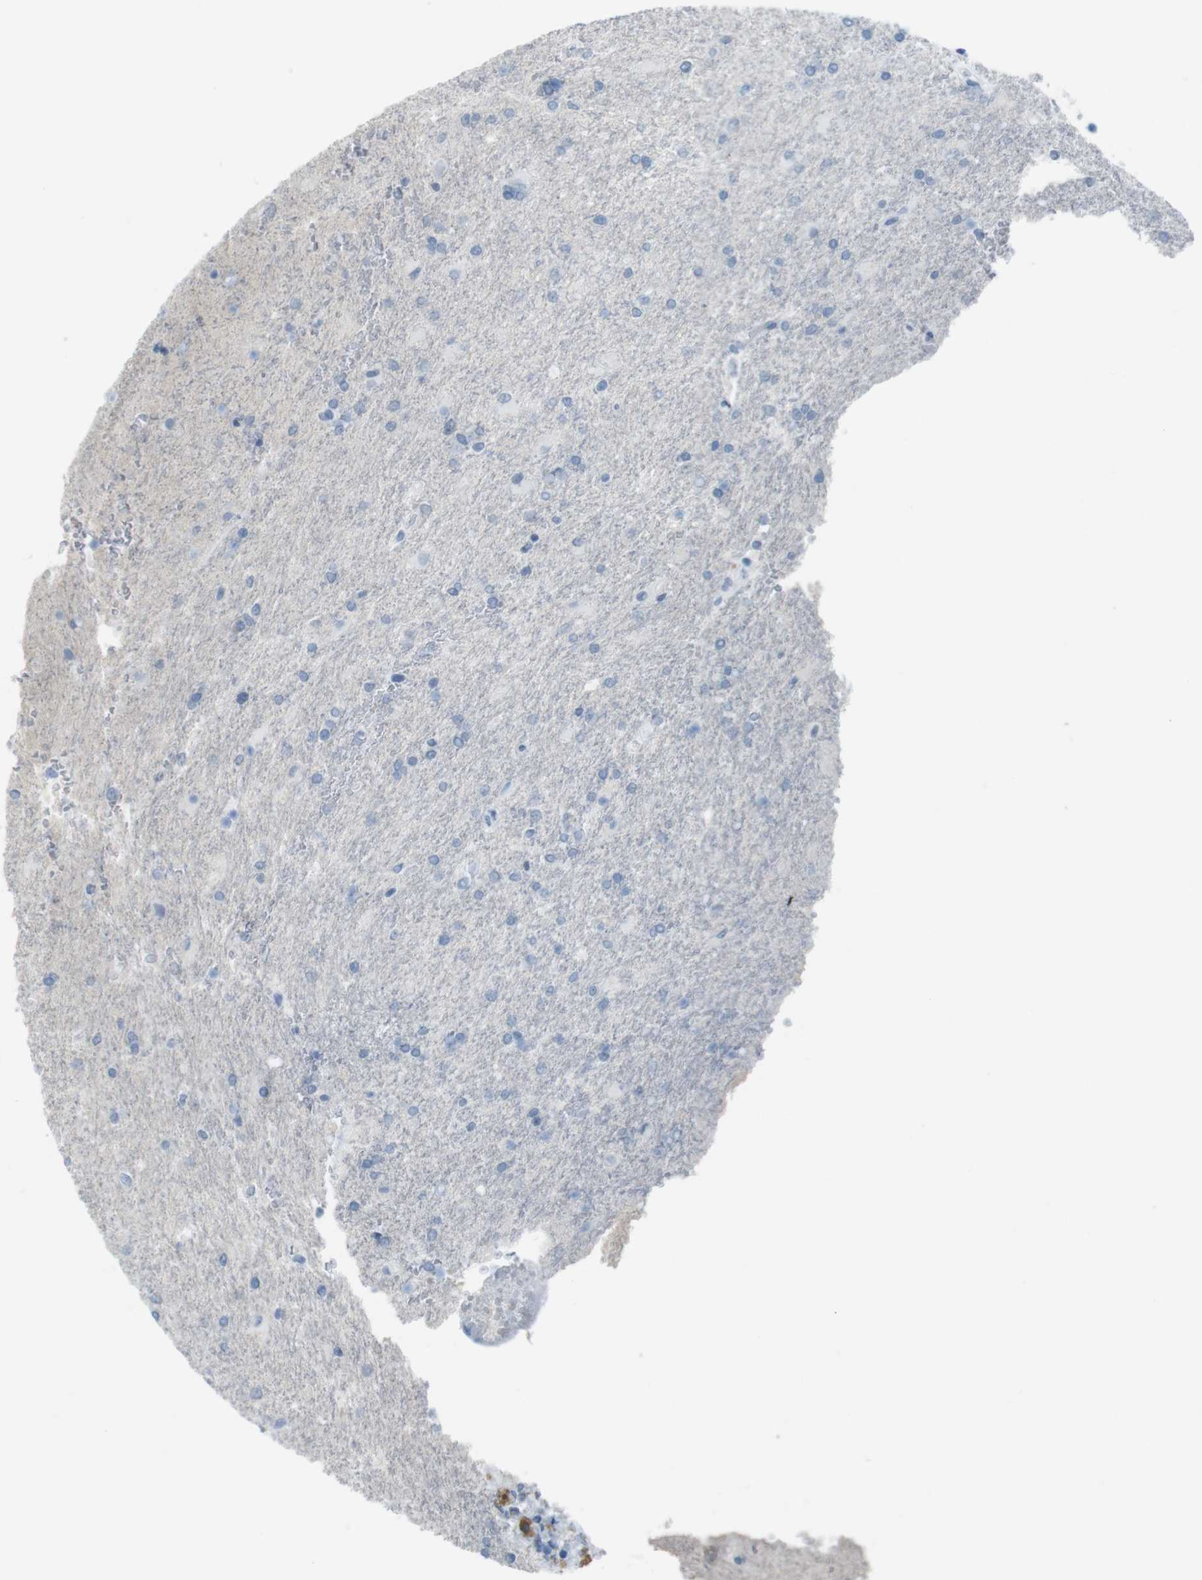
{"staining": {"intensity": "negative", "quantity": "none", "location": "none"}, "tissue": "glioma", "cell_type": "Tumor cells", "image_type": "cancer", "snomed": [{"axis": "morphology", "description": "Glioma, malignant, High grade"}, {"axis": "topography", "description": "Brain"}], "caption": "A high-resolution photomicrograph shows immunohistochemistry (IHC) staining of glioma, which reveals no significant expression in tumor cells. Nuclei are stained in blue.", "gene": "TMEM207", "patient": {"sex": "male", "age": 71}}